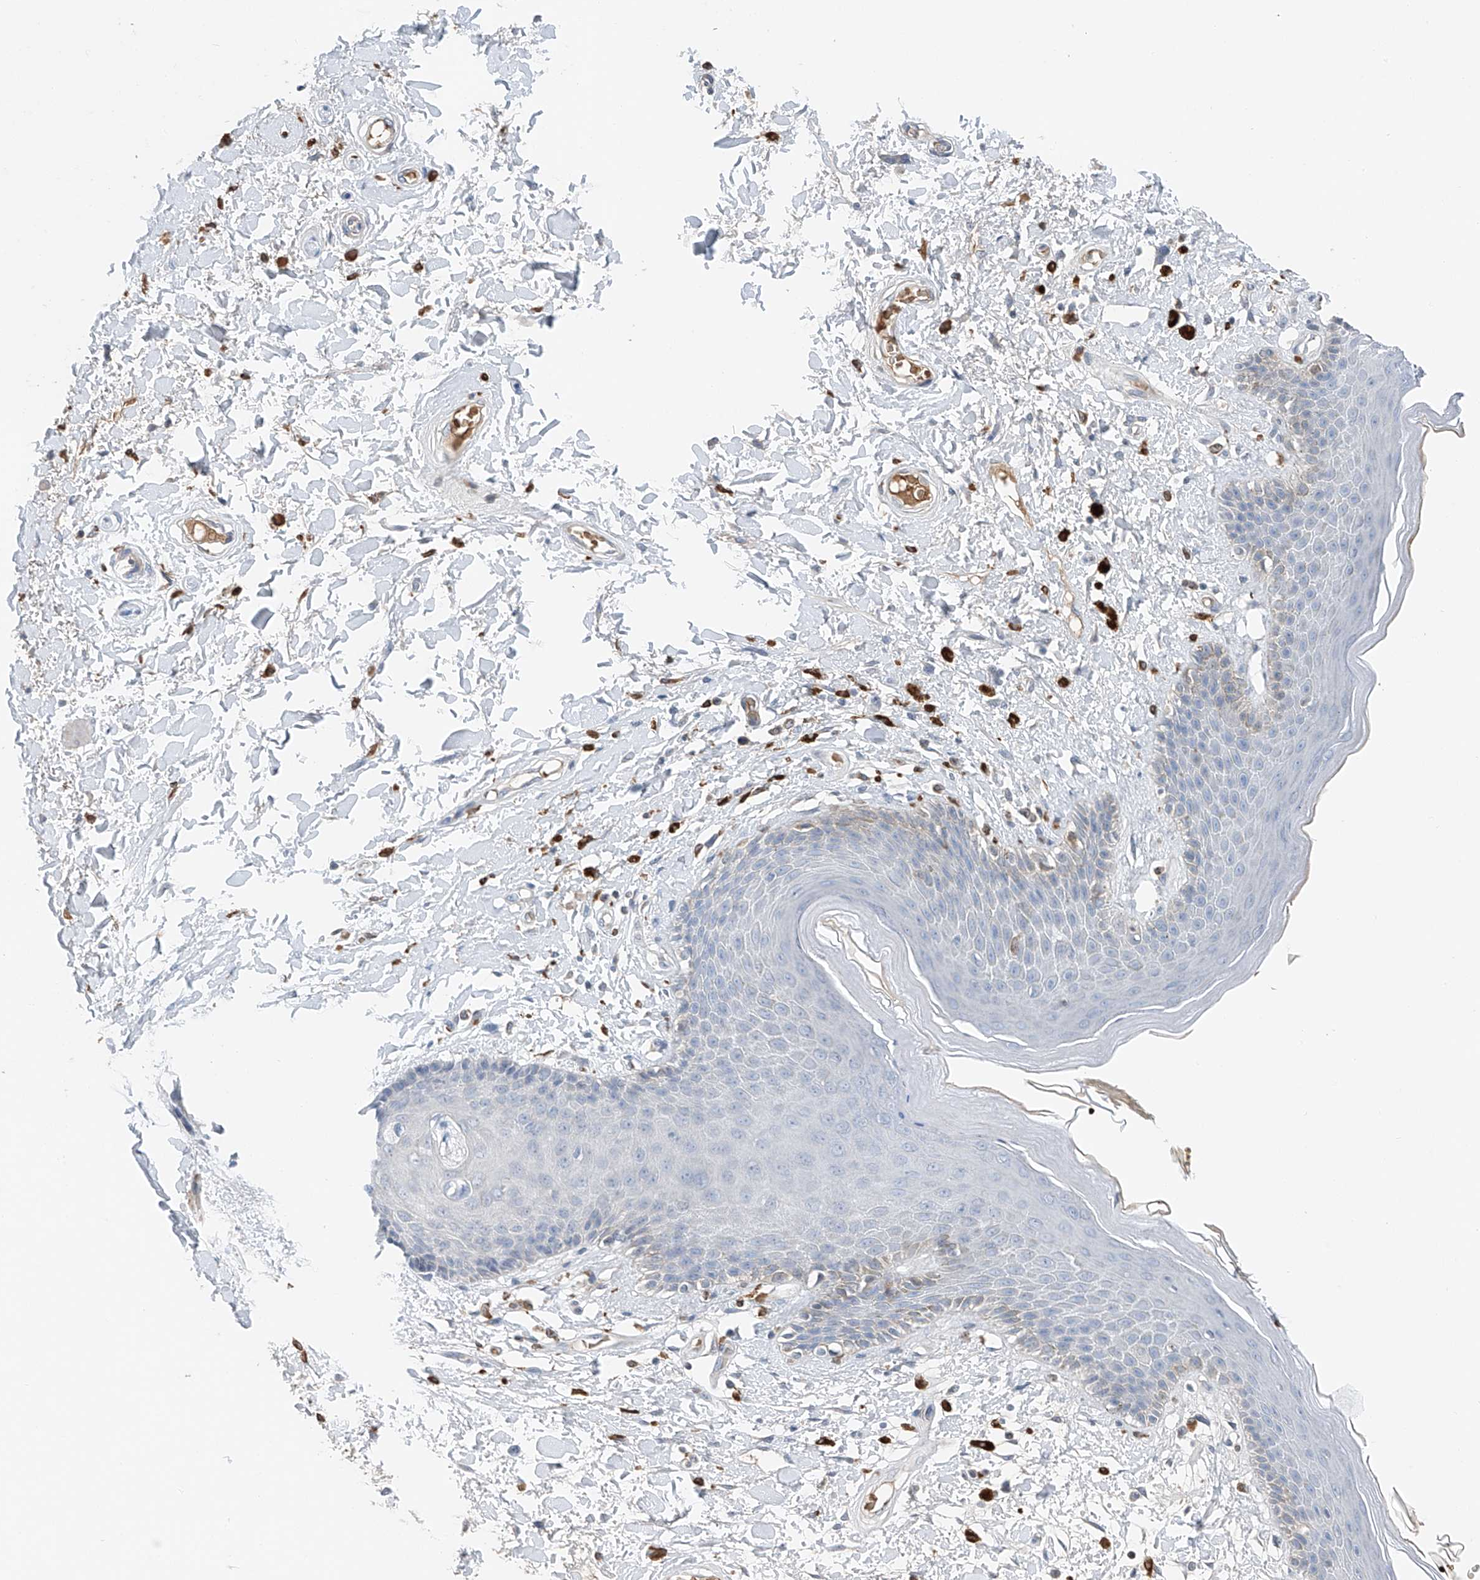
{"staining": {"intensity": "weak", "quantity": "<25%", "location": "cytoplasmic/membranous"}, "tissue": "skin", "cell_type": "Epidermal cells", "image_type": "normal", "snomed": [{"axis": "morphology", "description": "Normal tissue, NOS"}, {"axis": "topography", "description": "Anal"}], "caption": "Epidermal cells show no significant expression in normal skin. (DAB immunohistochemistry visualized using brightfield microscopy, high magnification).", "gene": "TBXAS1", "patient": {"sex": "female", "age": 78}}